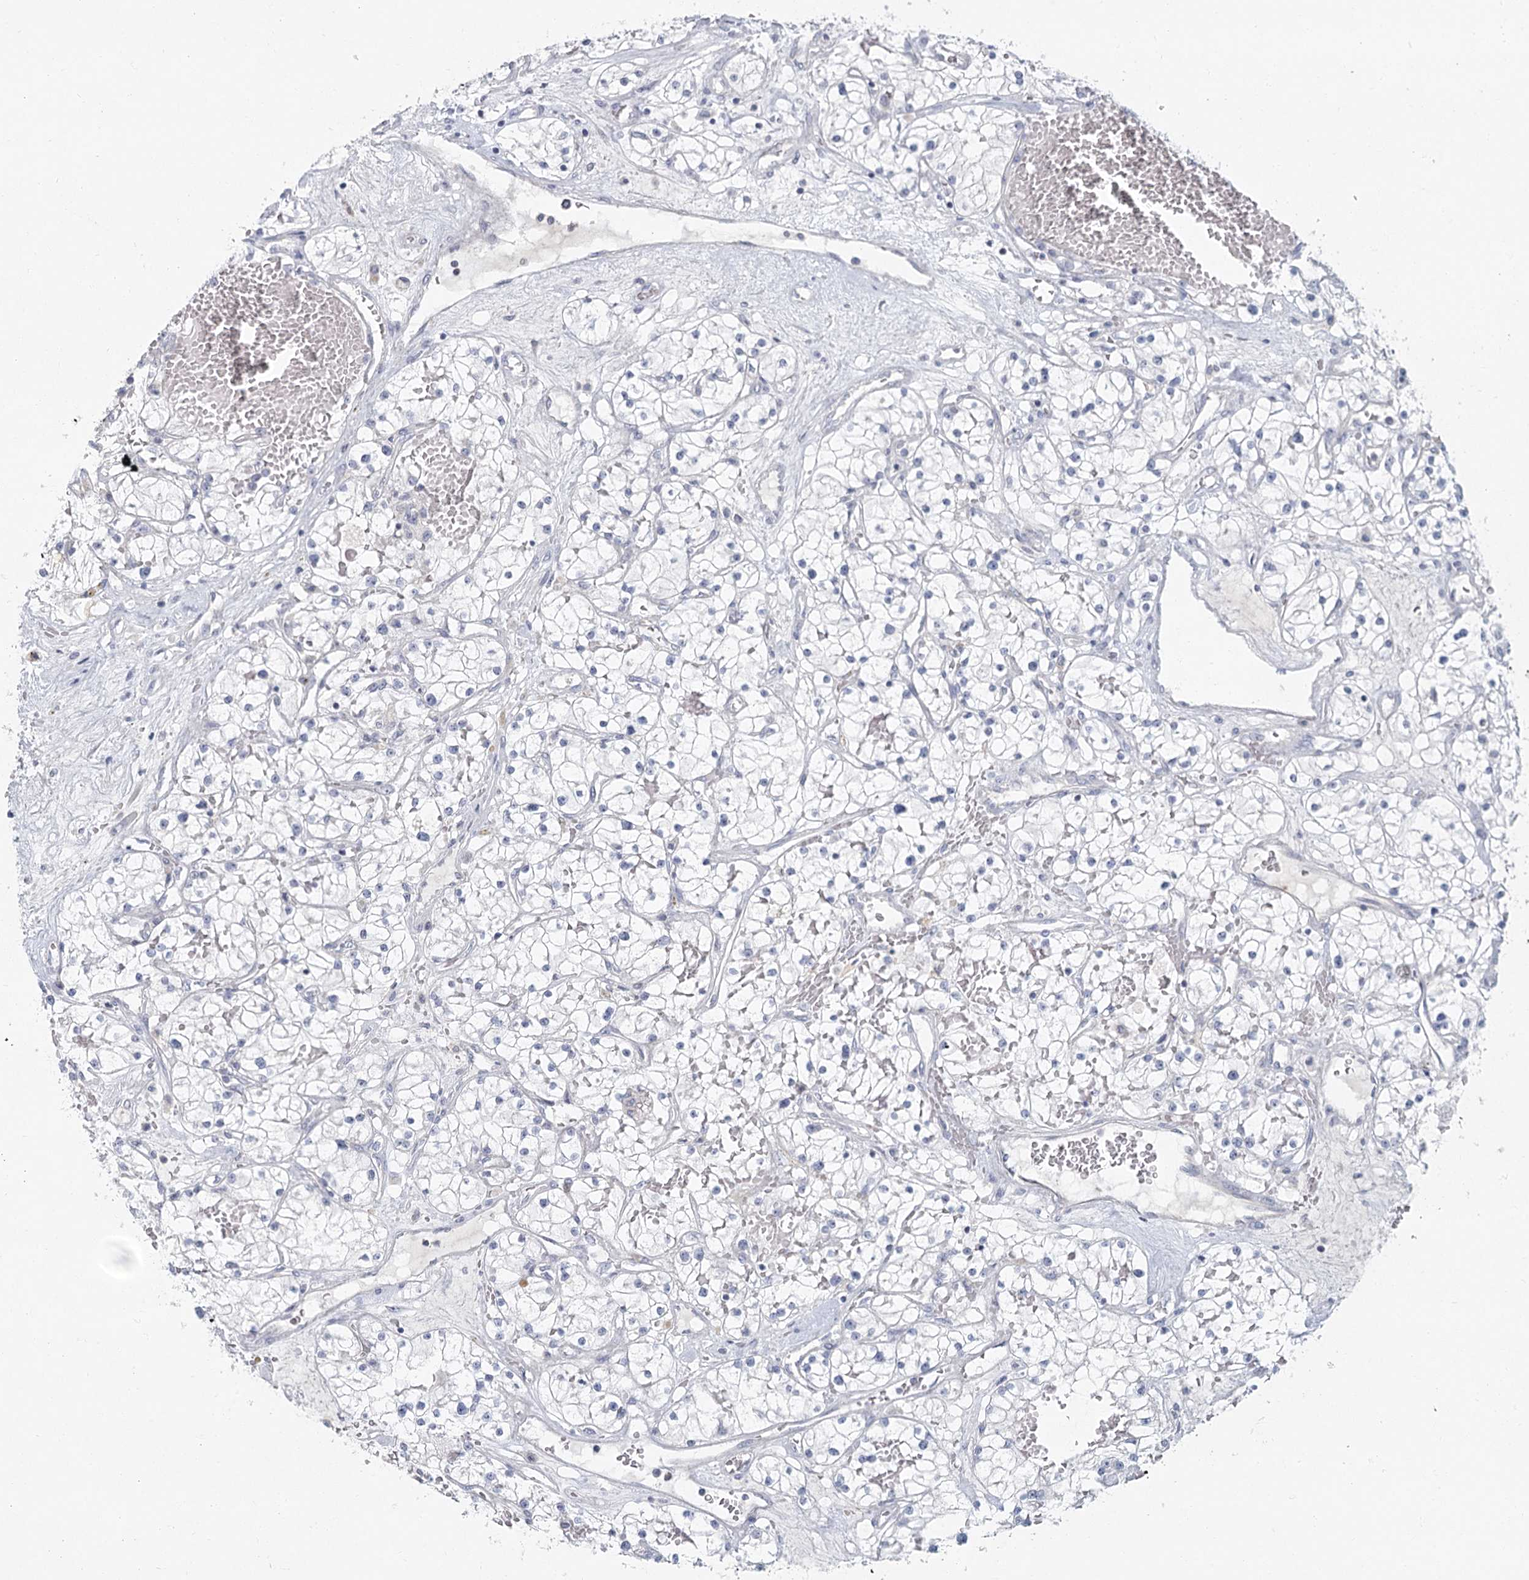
{"staining": {"intensity": "negative", "quantity": "none", "location": "none"}, "tissue": "renal cancer", "cell_type": "Tumor cells", "image_type": "cancer", "snomed": [{"axis": "morphology", "description": "Normal tissue, NOS"}, {"axis": "morphology", "description": "Adenocarcinoma, NOS"}, {"axis": "topography", "description": "Kidney"}], "caption": "Image shows no protein positivity in tumor cells of renal adenocarcinoma tissue. (Stains: DAB (3,3'-diaminobenzidine) immunohistochemistry with hematoxylin counter stain, Microscopy: brightfield microscopy at high magnification).", "gene": "FAM110C", "patient": {"sex": "male", "age": 68}}